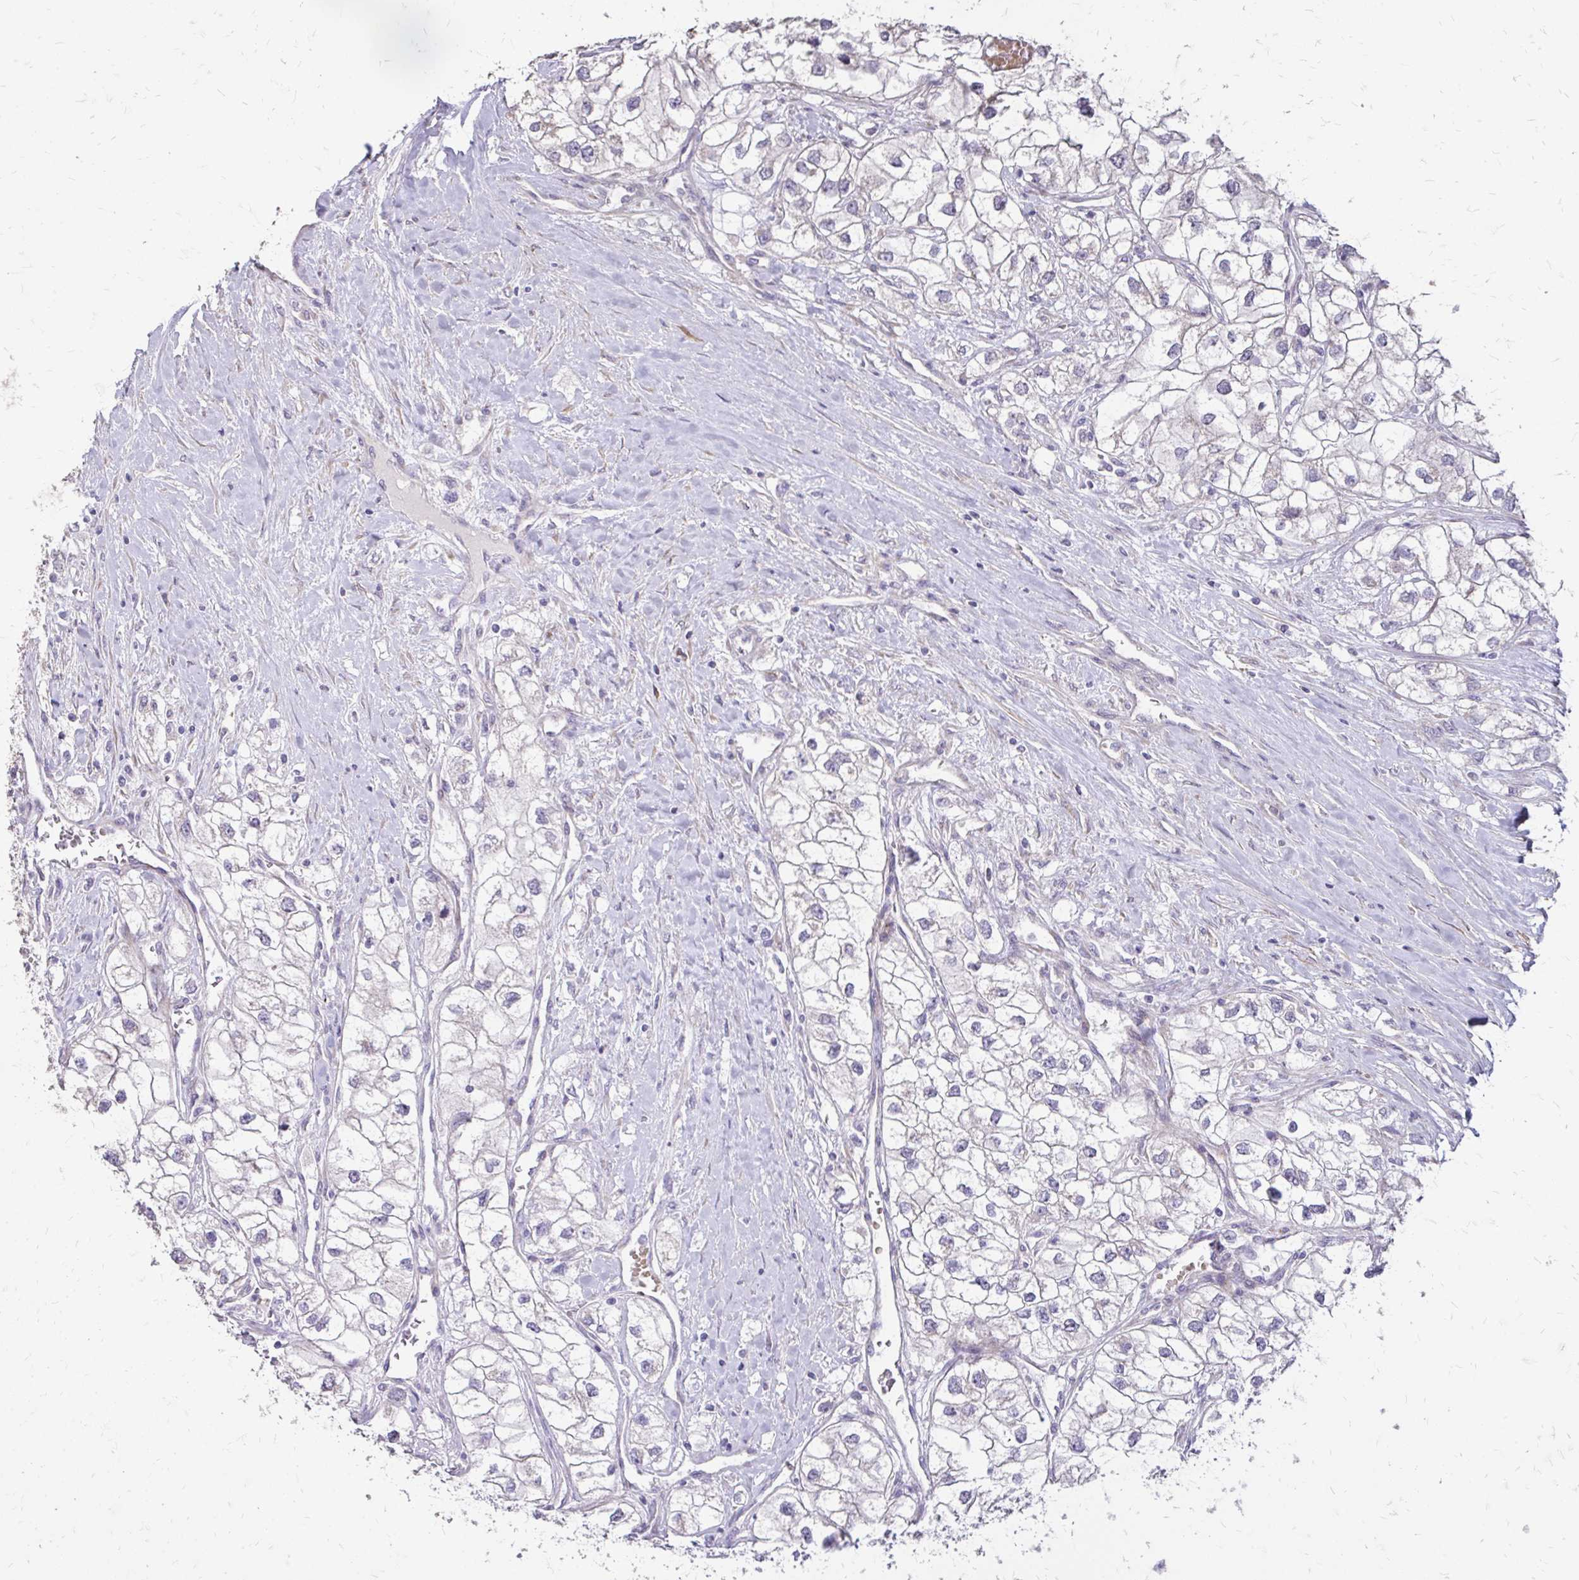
{"staining": {"intensity": "negative", "quantity": "none", "location": "none"}, "tissue": "renal cancer", "cell_type": "Tumor cells", "image_type": "cancer", "snomed": [{"axis": "morphology", "description": "Adenocarcinoma, NOS"}, {"axis": "topography", "description": "Kidney"}], "caption": "IHC photomicrograph of neoplastic tissue: human renal cancer (adenocarcinoma) stained with DAB (3,3'-diaminobenzidine) displays no significant protein staining in tumor cells.", "gene": "MYORG", "patient": {"sex": "male", "age": 59}}